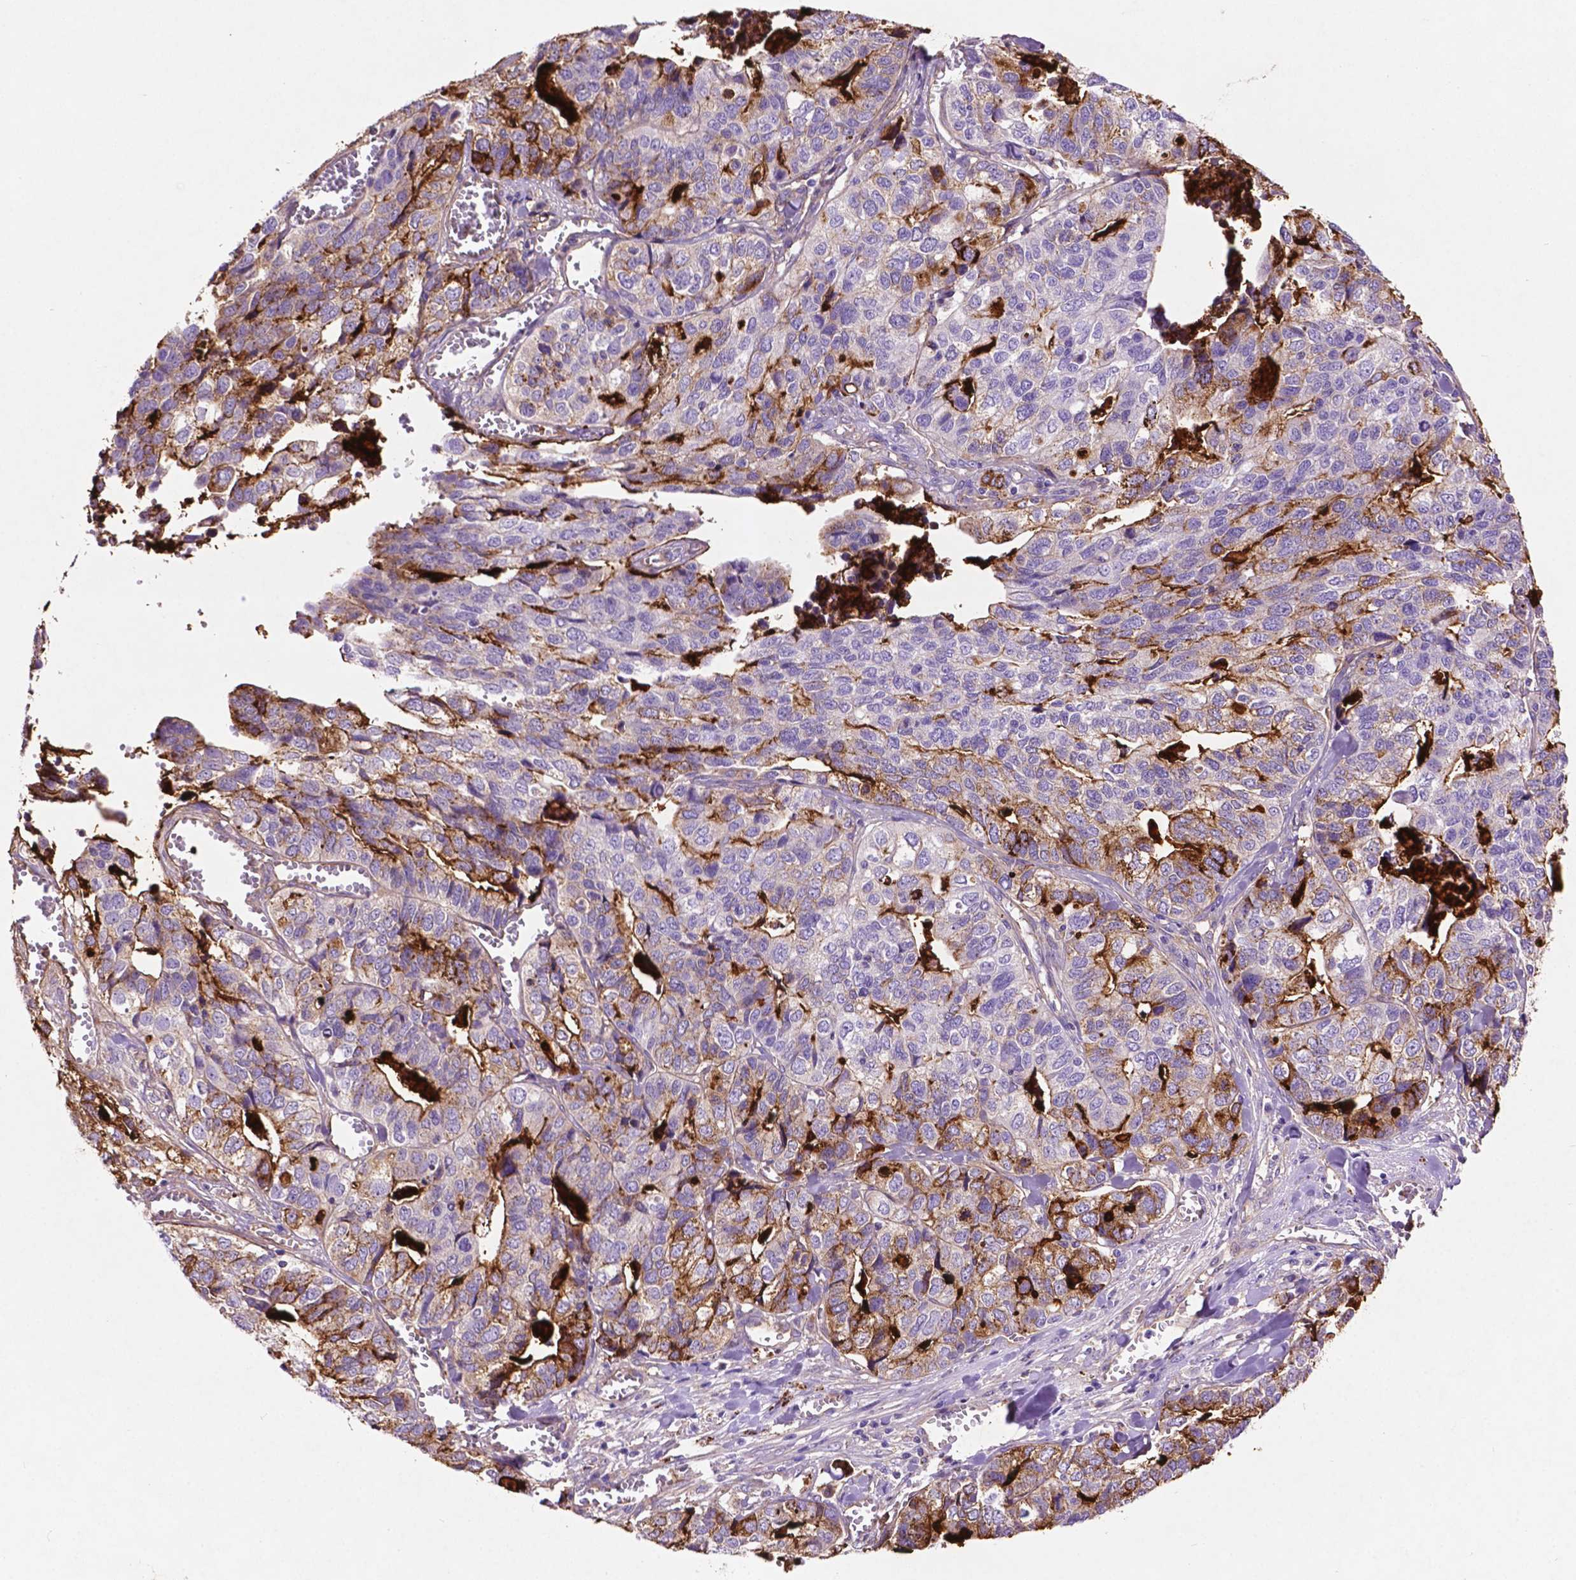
{"staining": {"intensity": "strong", "quantity": "<25%", "location": "cytoplasmic/membranous"}, "tissue": "stomach cancer", "cell_type": "Tumor cells", "image_type": "cancer", "snomed": [{"axis": "morphology", "description": "Adenocarcinoma, NOS"}, {"axis": "topography", "description": "Stomach, upper"}], "caption": "Immunohistochemistry (IHC) (DAB) staining of human adenocarcinoma (stomach) reveals strong cytoplasmic/membranous protein expression in about <25% of tumor cells.", "gene": "GDPD5", "patient": {"sex": "female", "age": 67}}